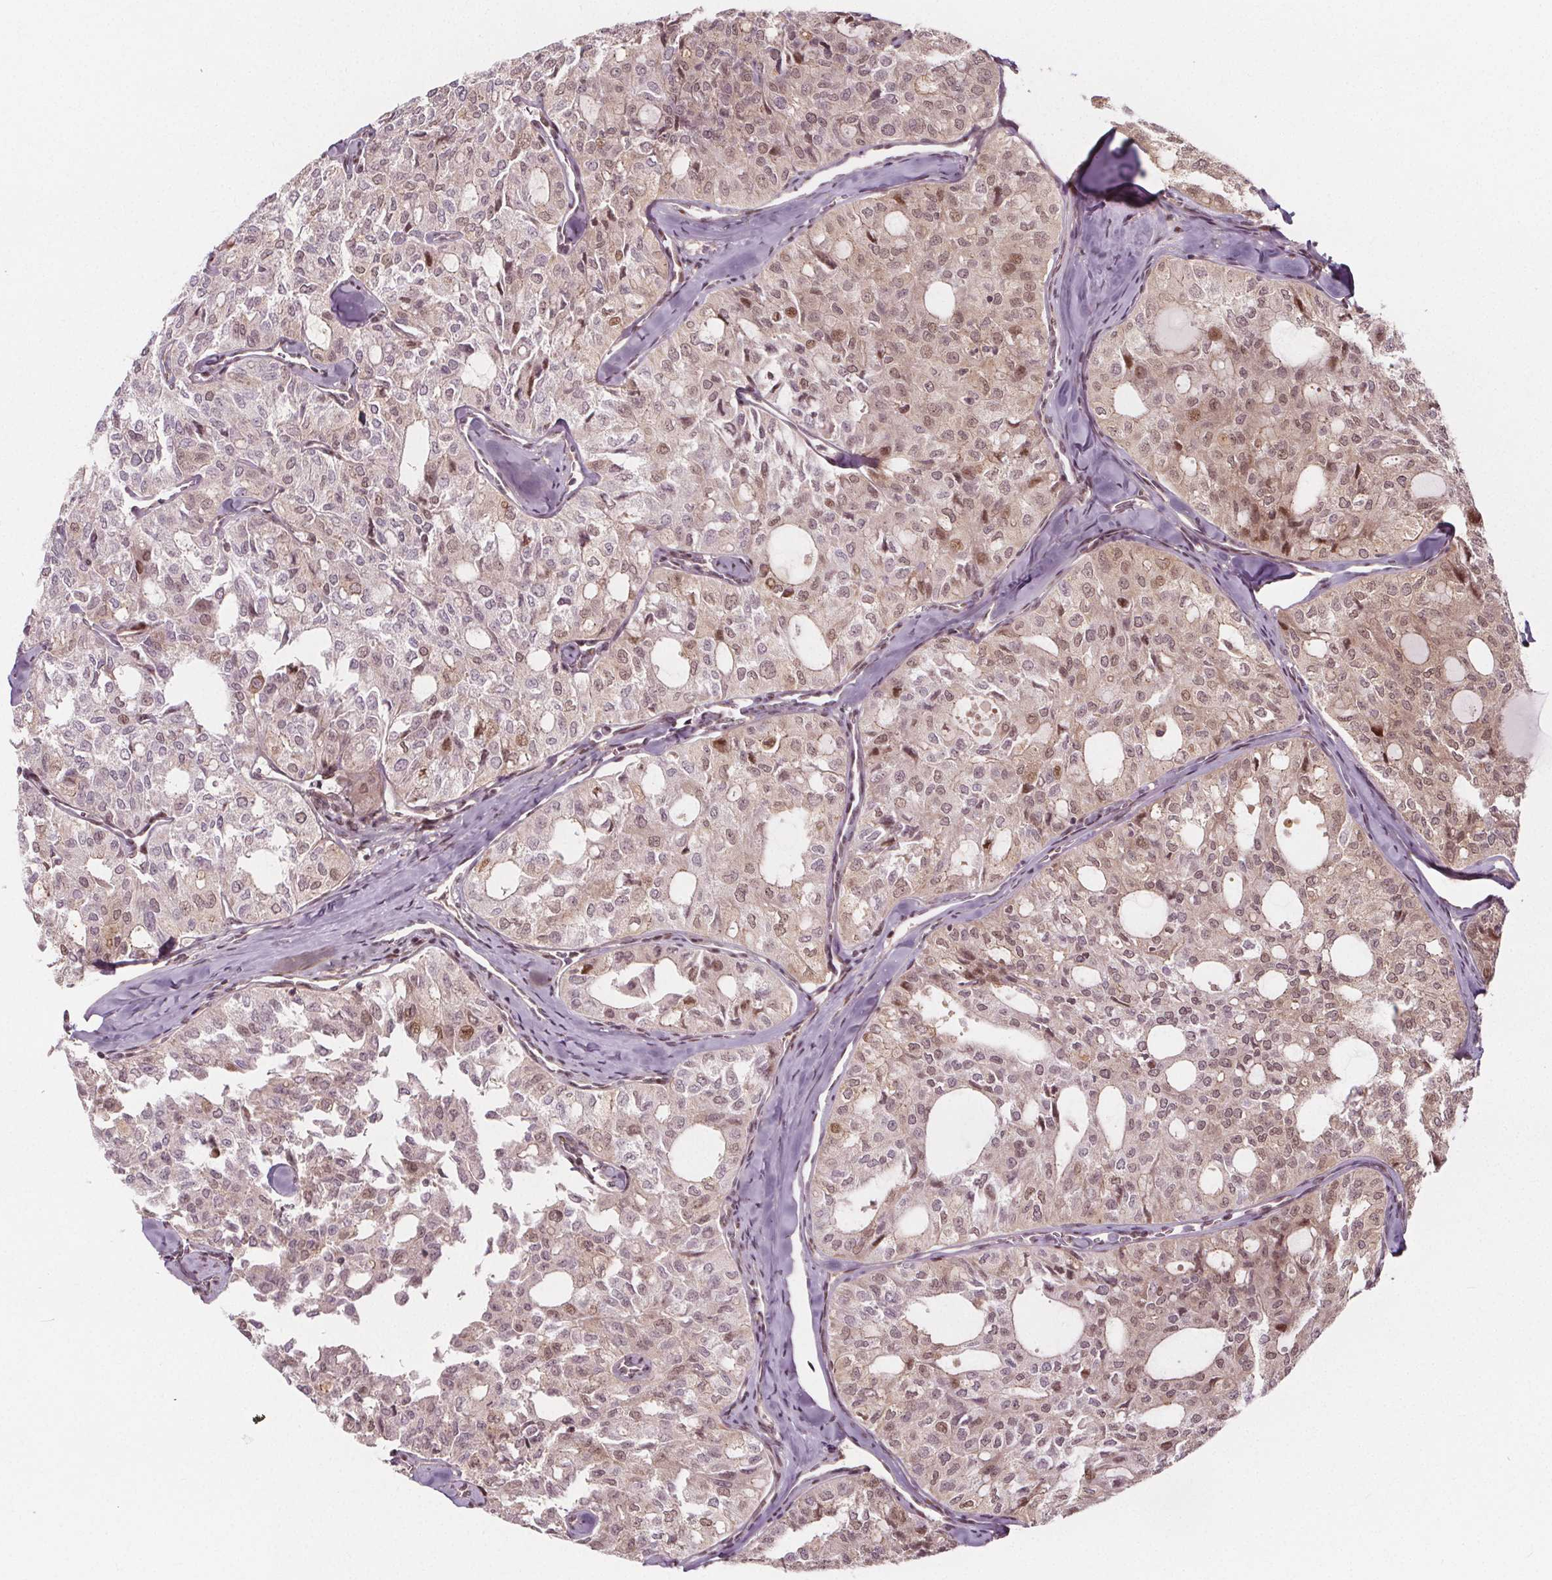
{"staining": {"intensity": "moderate", "quantity": "25%-75%", "location": "nuclear"}, "tissue": "thyroid cancer", "cell_type": "Tumor cells", "image_type": "cancer", "snomed": [{"axis": "morphology", "description": "Follicular adenoma carcinoma, NOS"}, {"axis": "topography", "description": "Thyroid gland"}], "caption": "Protein staining by immunohistochemistry reveals moderate nuclear expression in approximately 25%-75% of tumor cells in follicular adenoma carcinoma (thyroid).", "gene": "AKT1S1", "patient": {"sex": "male", "age": 75}}